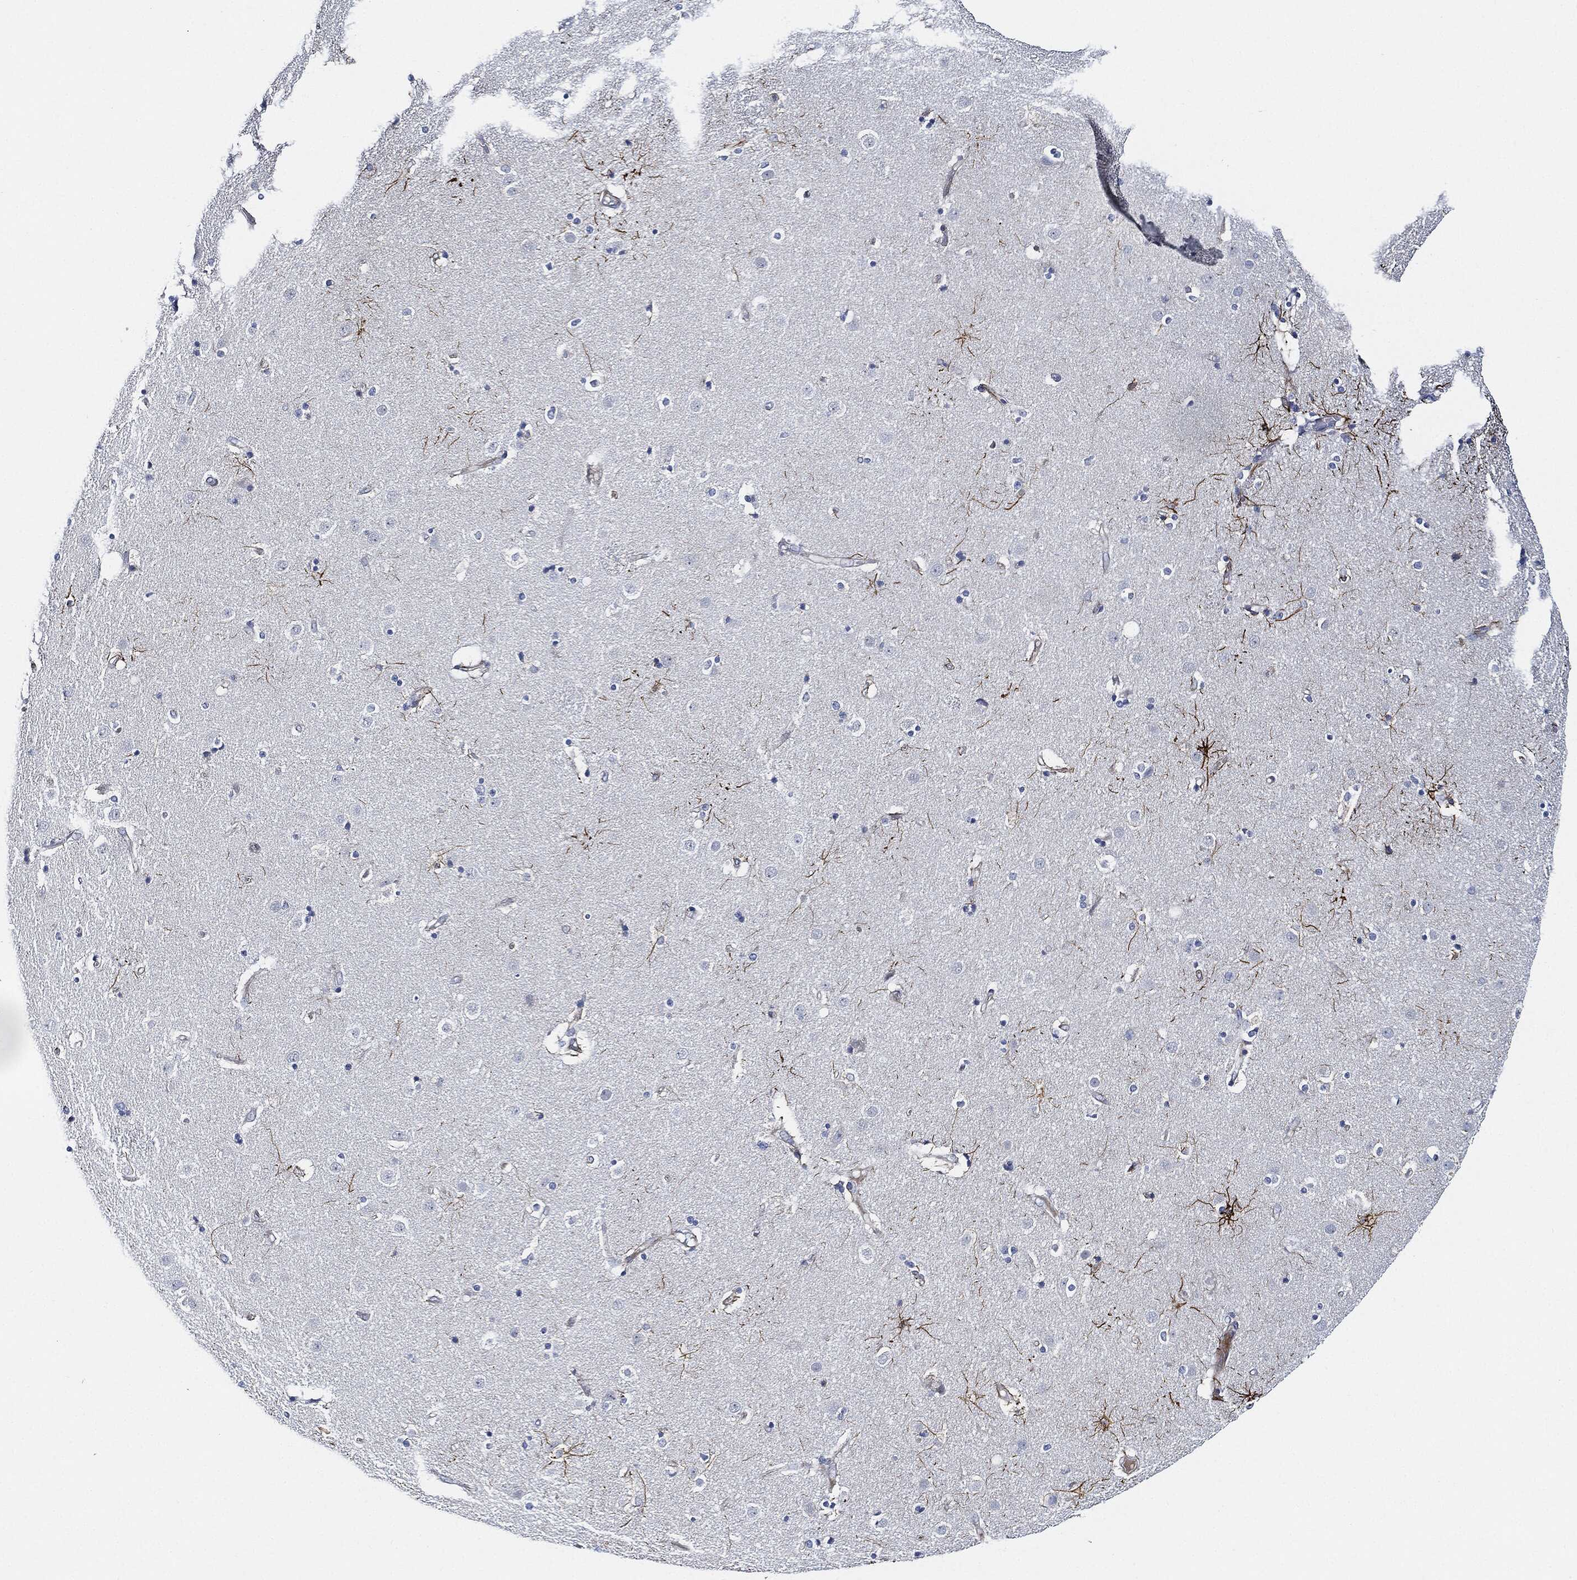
{"staining": {"intensity": "strong", "quantity": "<25%", "location": "cytoplasmic/membranous"}, "tissue": "caudate", "cell_type": "Glial cells", "image_type": "normal", "snomed": [{"axis": "morphology", "description": "Normal tissue, NOS"}, {"axis": "topography", "description": "Lateral ventricle wall"}], "caption": "Immunohistochemistry (IHC) photomicrograph of normal caudate: caudate stained using immunohistochemistry (IHC) reveals medium levels of strong protein expression localized specifically in the cytoplasmic/membranous of glial cells, appearing as a cytoplasmic/membranous brown color.", "gene": "THSD1", "patient": {"sex": "female", "age": 71}}